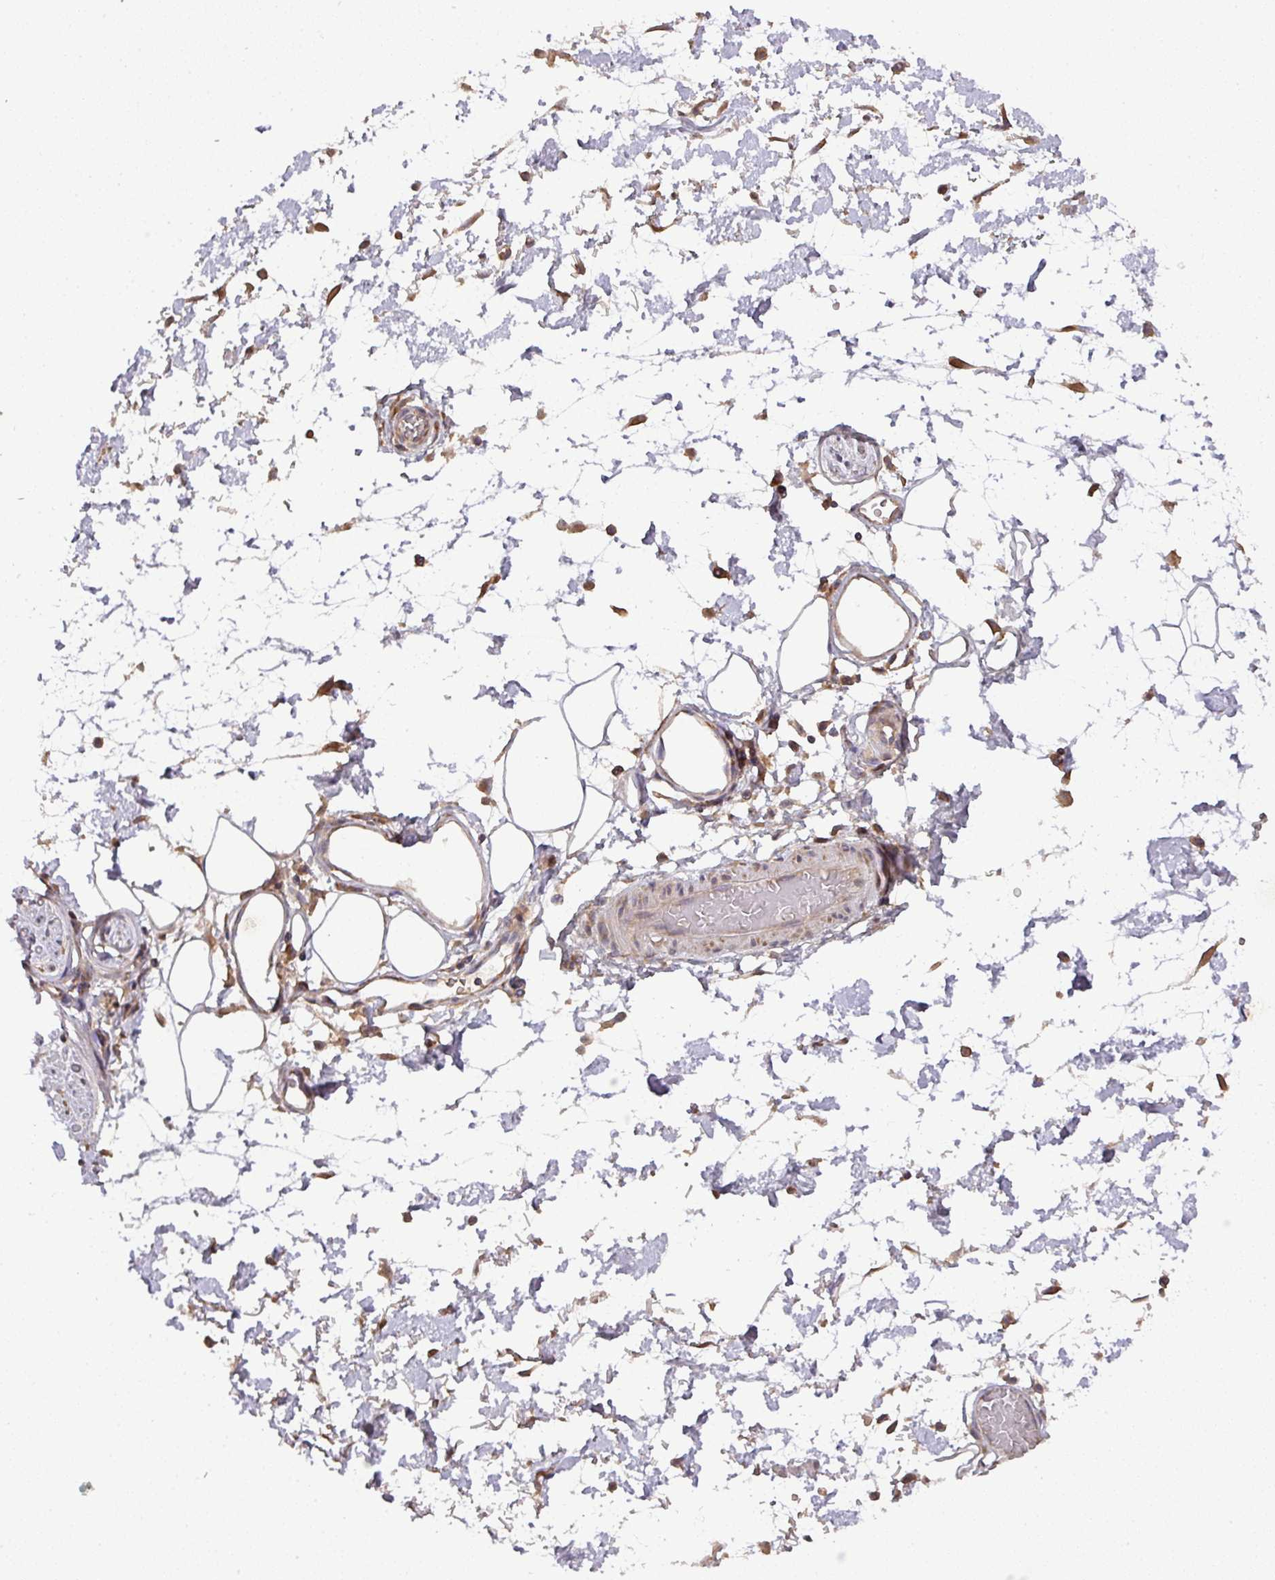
{"staining": {"intensity": "negative", "quantity": "none", "location": "none"}, "tissue": "adipose tissue", "cell_type": "Adipocytes", "image_type": "normal", "snomed": [{"axis": "morphology", "description": "Normal tissue, NOS"}, {"axis": "topography", "description": "Vulva"}, {"axis": "topography", "description": "Peripheral nerve tissue"}], "caption": "Immunohistochemical staining of benign adipose tissue reveals no significant positivity in adipocytes. (DAB (3,3'-diaminobenzidine) immunohistochemistry, high magnification).", "gene": "GALP", "patient": {"sex": "female", "age": 68}}